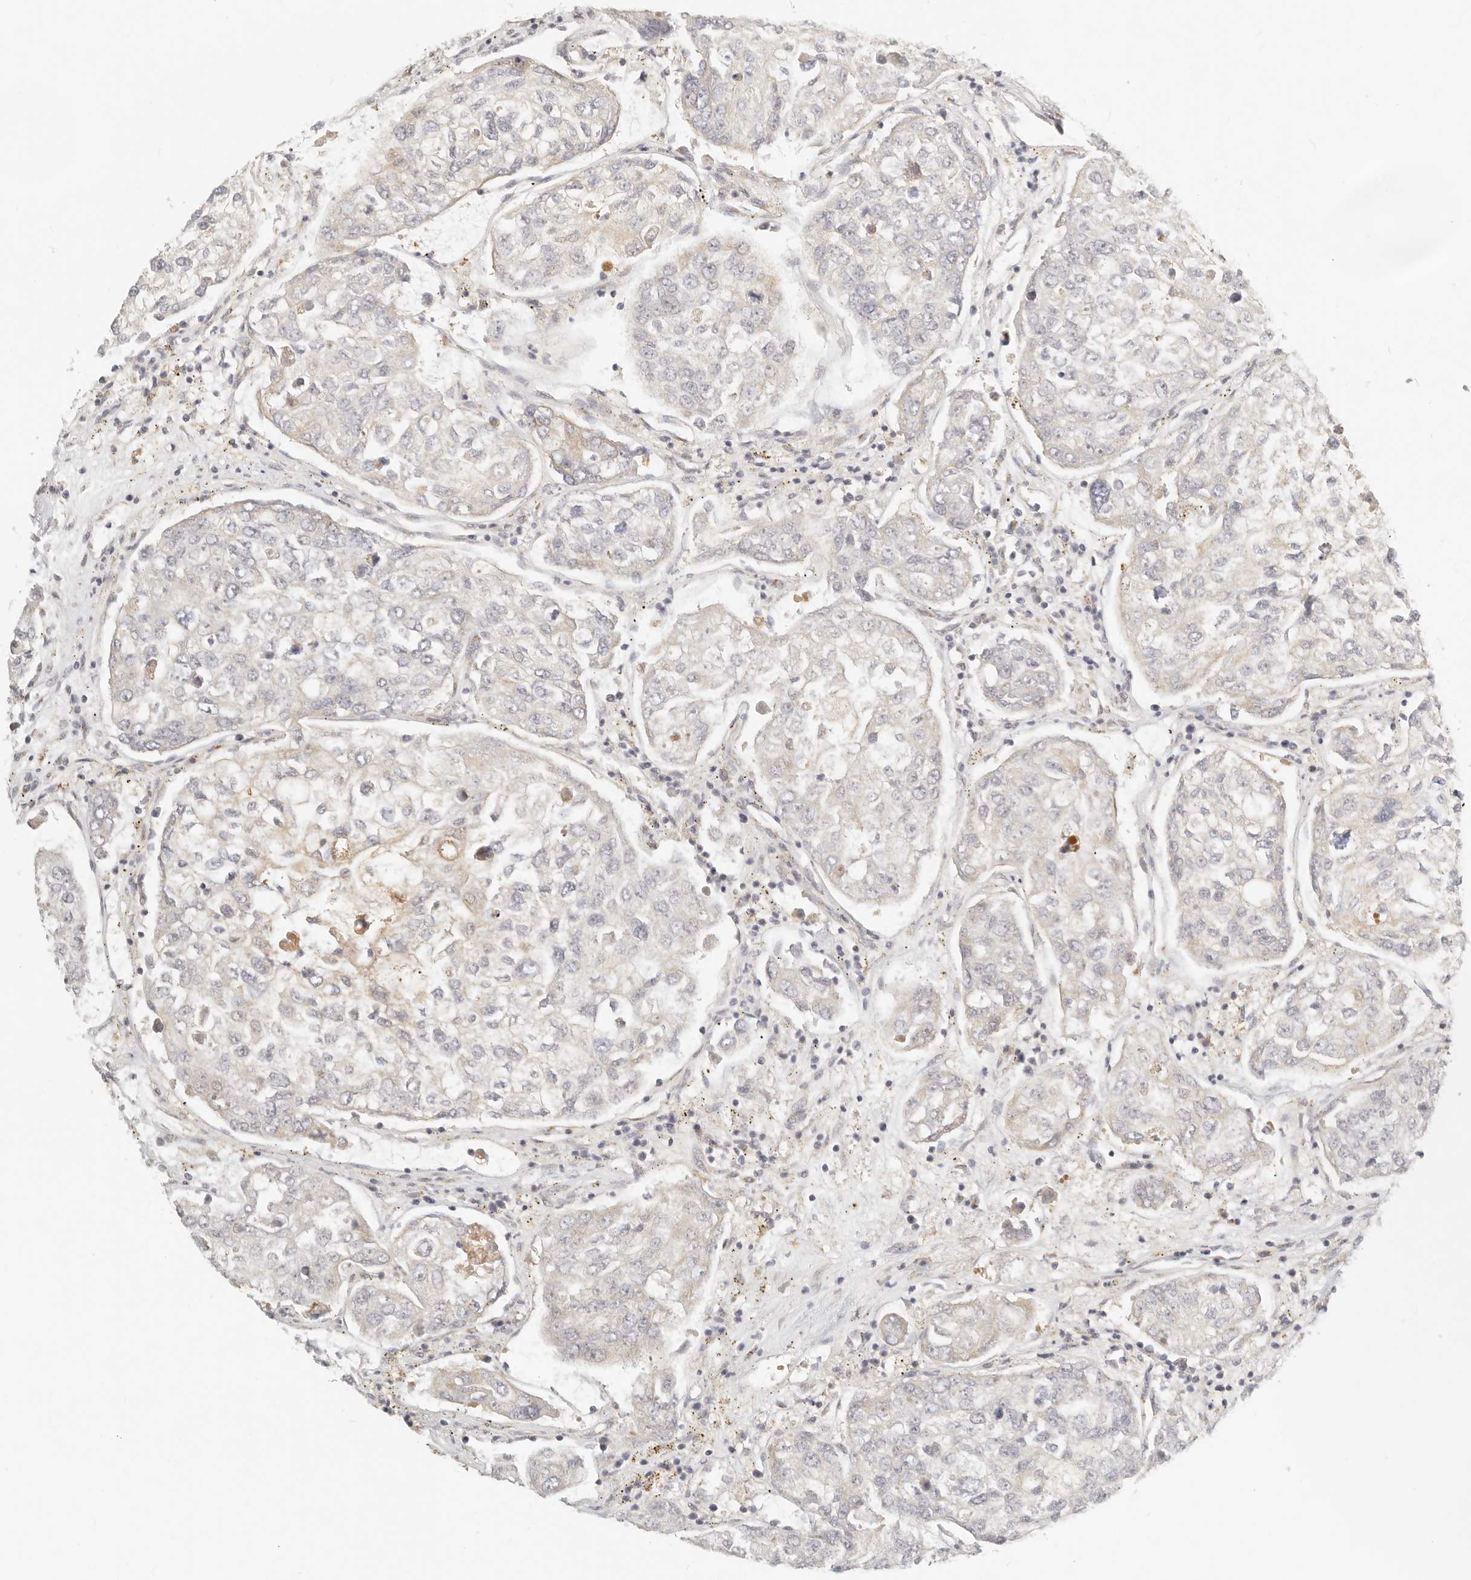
{"staining": {"intensity": "negative", "quantity": "none", "location": "none"}, "tissue": "urothelial cancer", "cell_type": "Tumor cells", "image_type": "cancer", "snomed": [{"axis": "morphology", "description": "Urothelial carcinoma, High grade"}, {"axis": "topography", "description": "Lymph node"}, {"axis": "topography", "description": "Urinary bladder"}], "caption": "Tumor cells show no significant protein positivity in urothelial cancer. Brightfield microscopy of immunohistochemistry stained with DAB (brown) and hematoxylin (blue), captured at high magnification.", "gene": "FAM20B", "patient": {"sex": "male", "age": 51}}